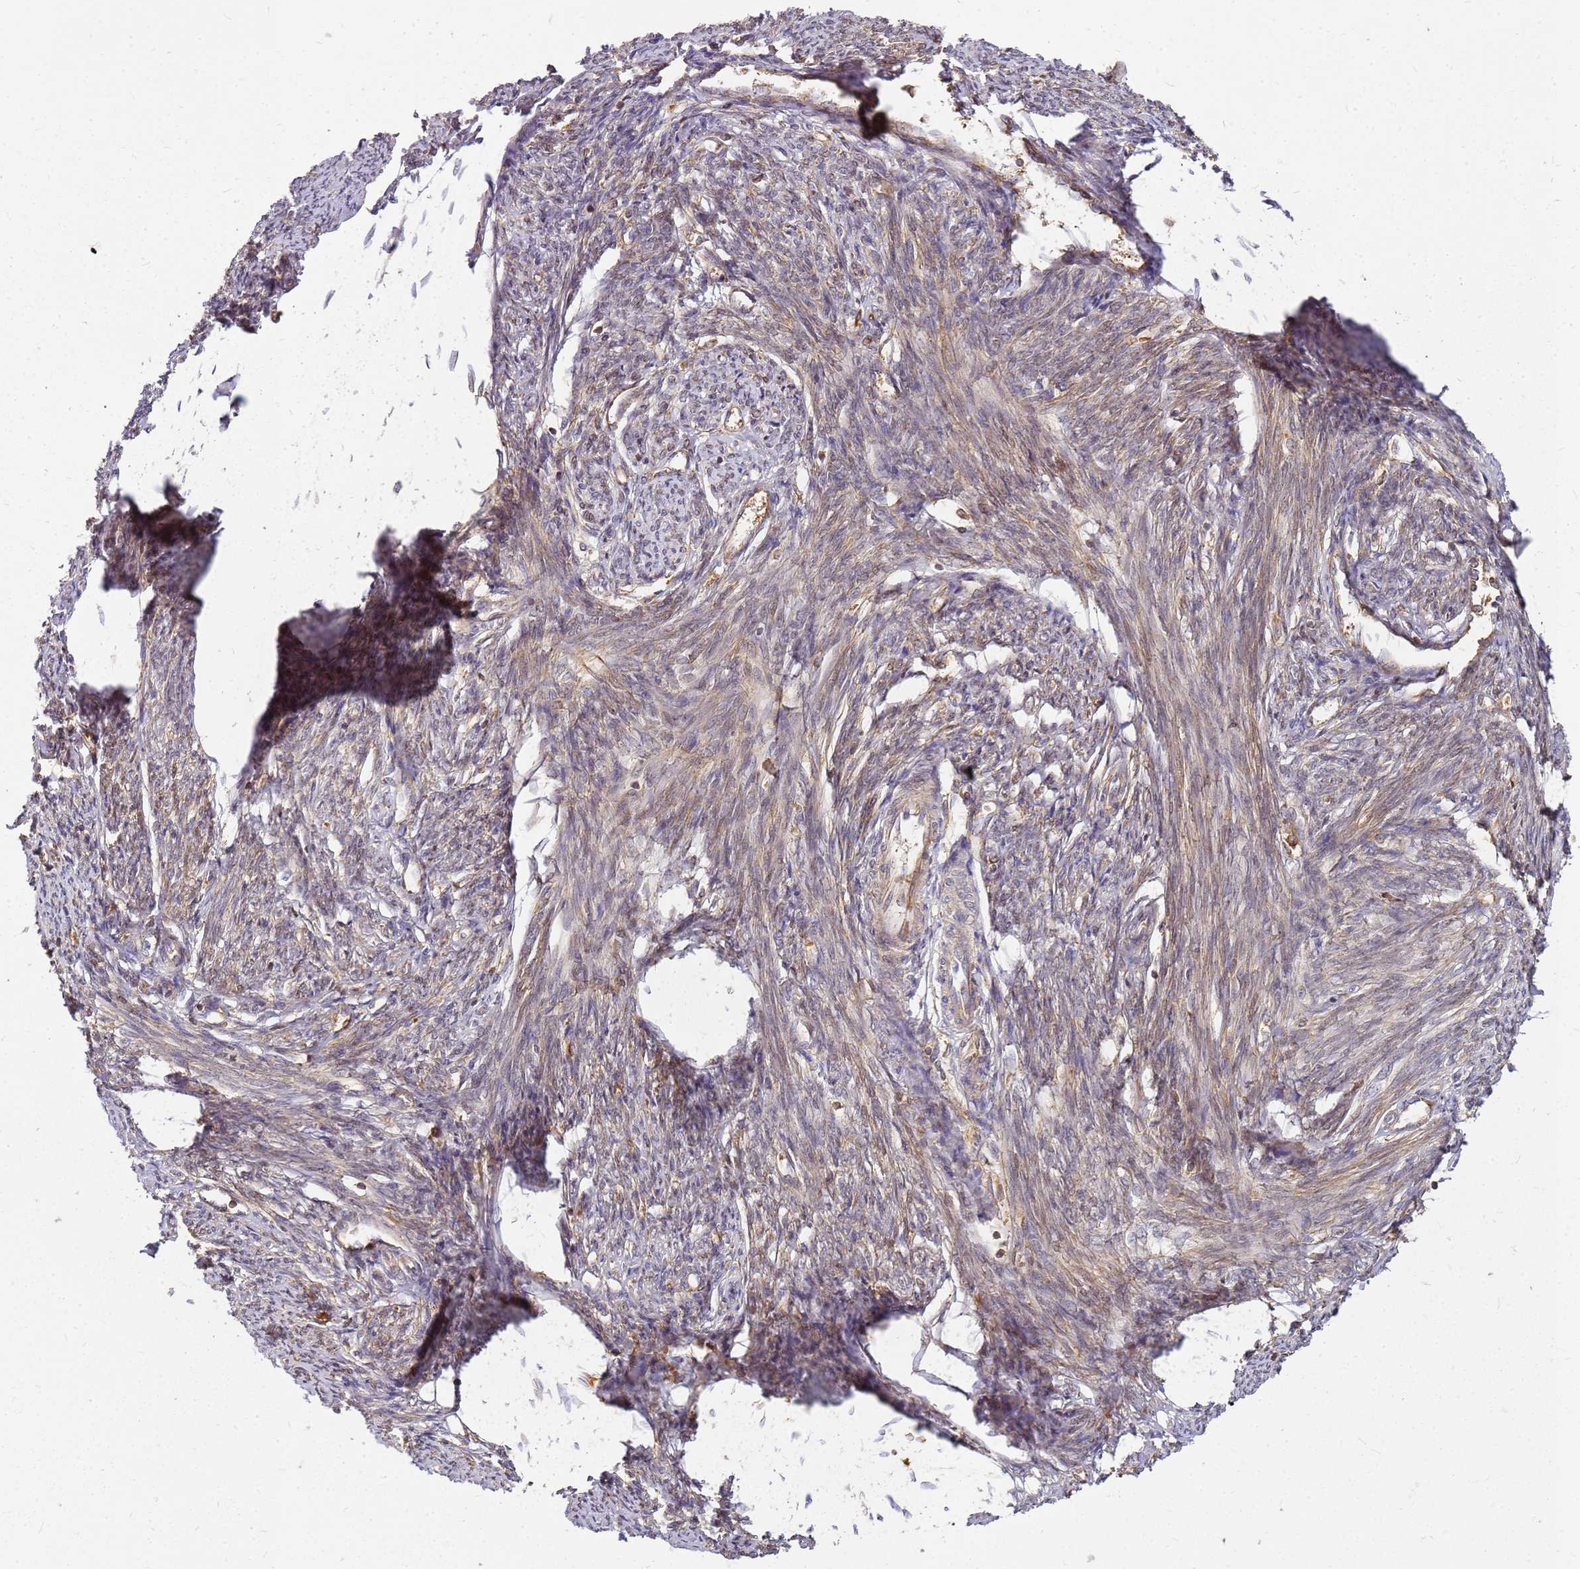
{"staining": {"intensity": "moderate", "quantity": "25%-75%", "location": "cytoplasmic/membranous"}, "tissue": "smooth muscle", "cell_type": "Smooth muscle cells", "image_type": "normal", "snomed": [{"axis": "morphology", "description": "Normal tissue, NOS"}, {"axis": "topography", "description": "Smooth muscle"}, {"axis": "topography", "description": "Uterus"}], "caption": "Smooth muscle stained with DAB immunohistochemistry exhibits medium levels of moderate cytoplasmic/membranous positivity in approximately 25%-75% of smooth muscle cells. The protein of interest is stained brown, and the nuclei are stained in blue (DAB (3,3'-diaminobenzidine) IHC with brightfield microscopy, high magnification).", "gene": "CCDC159", "patient": {"sex": "female", "age": 59}}